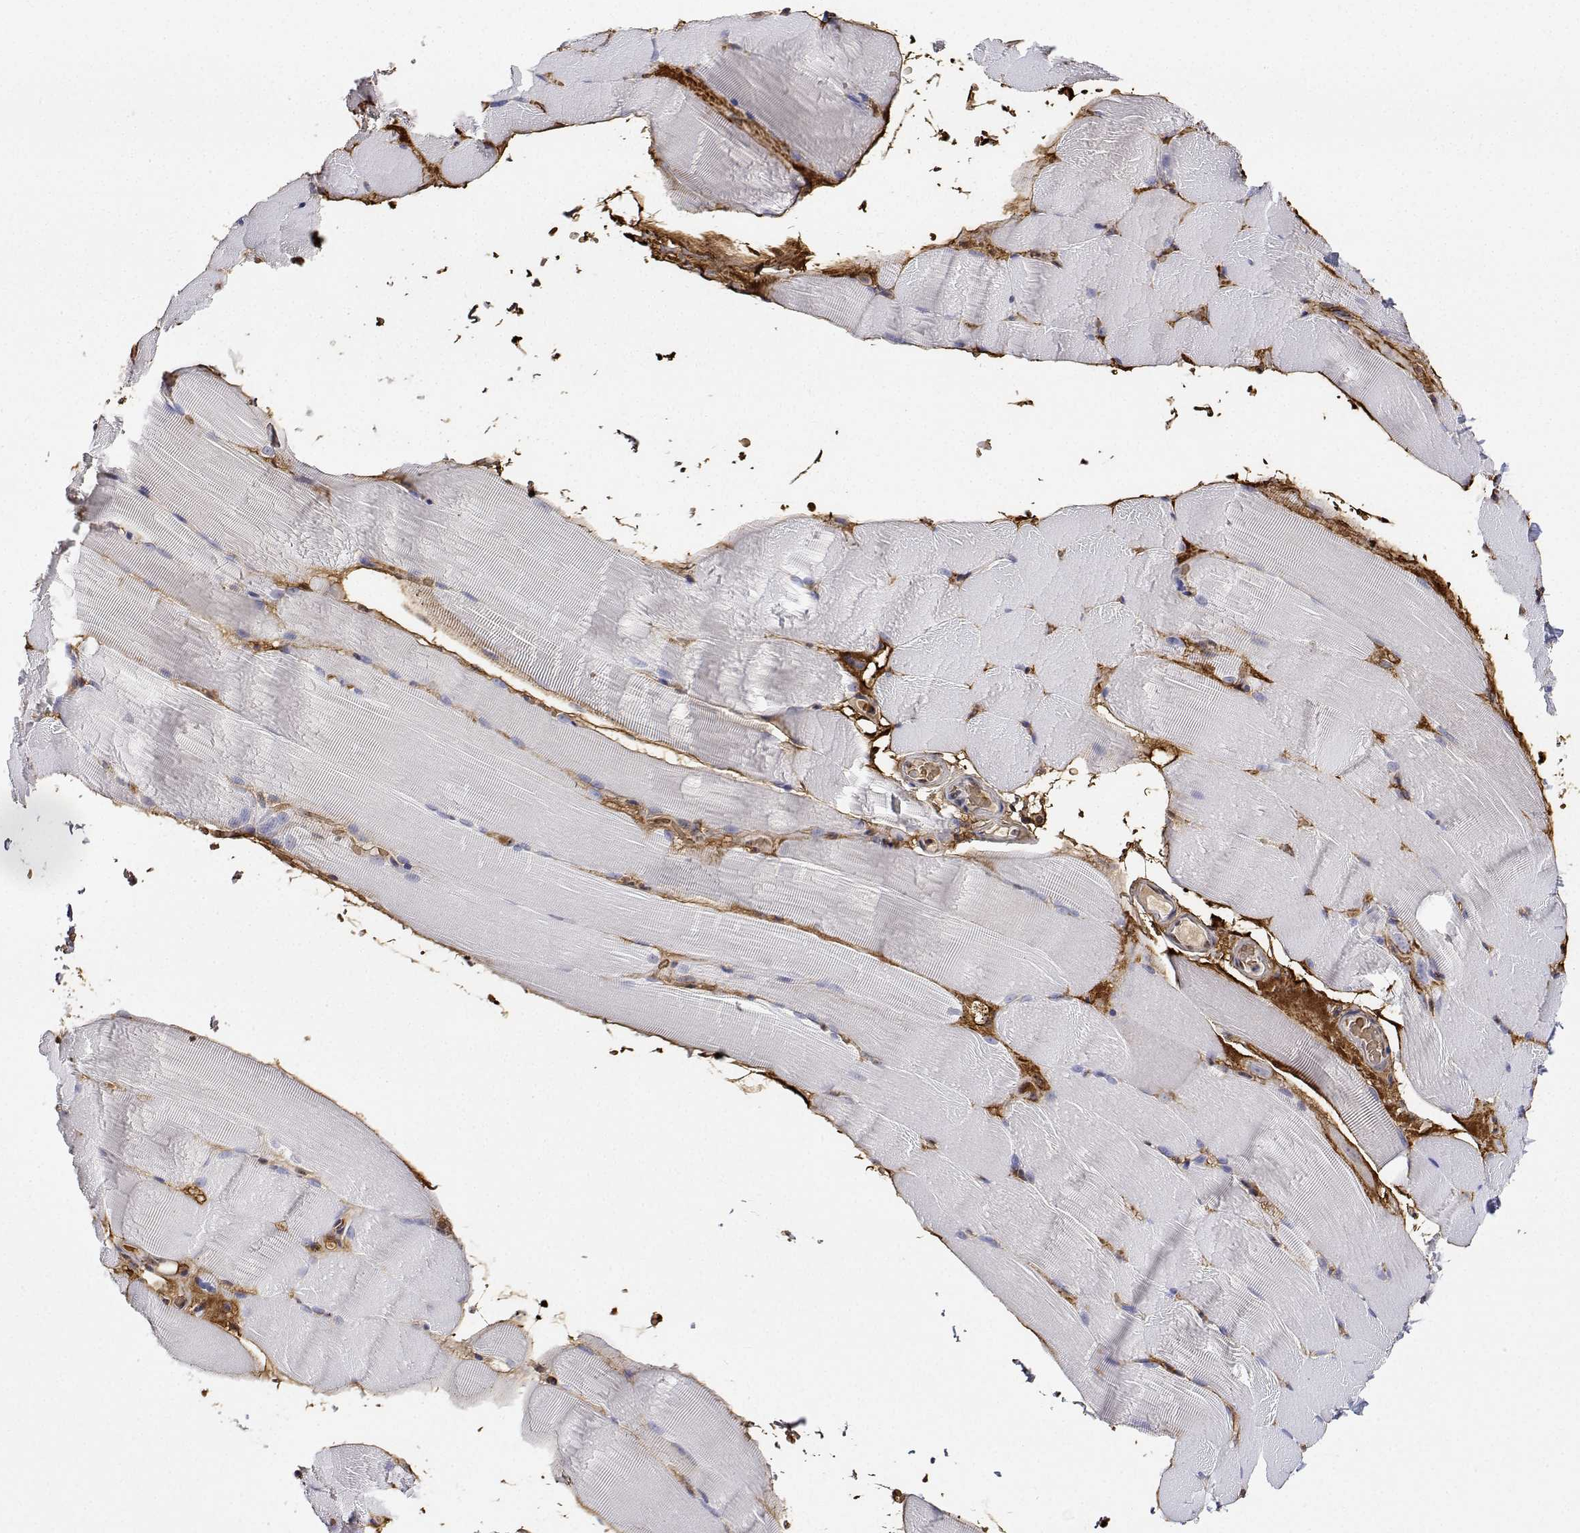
{"staining": {"intensity": "moderate", "quantity": "<25%", "location": "nuclear"}, "tissue": "skeletal muscle", "cell_type": "Myocytes", "image_type": "normal", "snomed": [{"axis": "morphology", "description": "Normal tissue, NOS"}, {"axis": "topography", "description": "Skeletal muscle"}], "caption": "The photomicrograph reveals immunohistochemical staining of normal skeletal muscle. There is moderate nuclear positivity is appreciated in approximately <25% of myocytes.", "gene": "ADAR", "patient": {"sex": "female", "age": 37}}